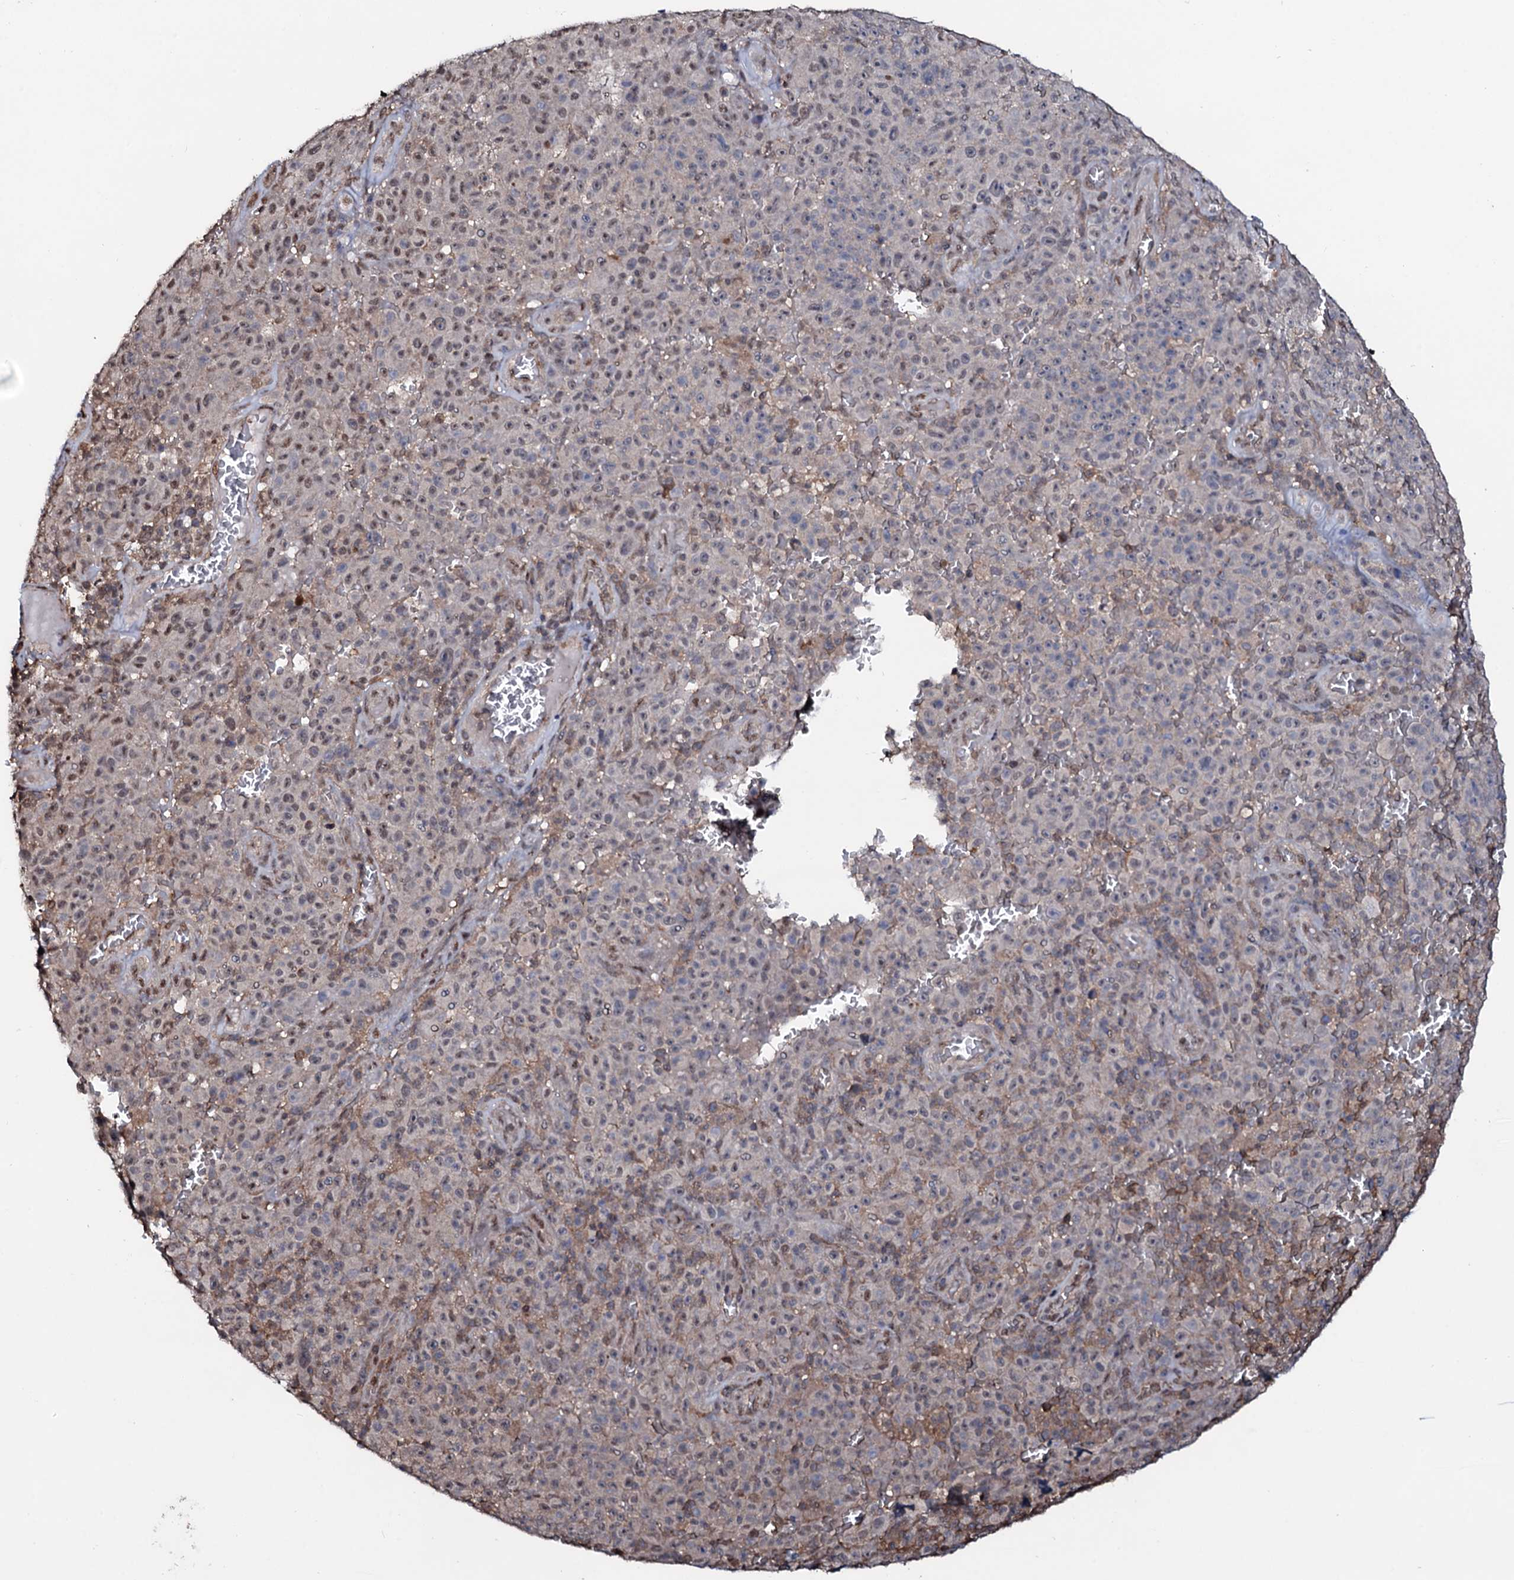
{"staining": {"intensity": "weak", "quantity": "25%-75%", "location": "cytoplasmic/membranous,nuclear"}, "tissue": "melanoma", "cell_type": "Tumor cells", "image_type": "cancer", "snomed": [{"axis": "morphology", "description": "Malignant melanoma, NOS"}, {"axis": "topography", "description": "Skin"}], "caption": "Immunohistochemical staining of human malignant melanoma shows low levels of weak cytoplasmic/membranous and nuclear protein expression in approximately 25%-75% of tumor cells.", "gene": "COG6", "patient": {"sex": "female", "age": 82}}